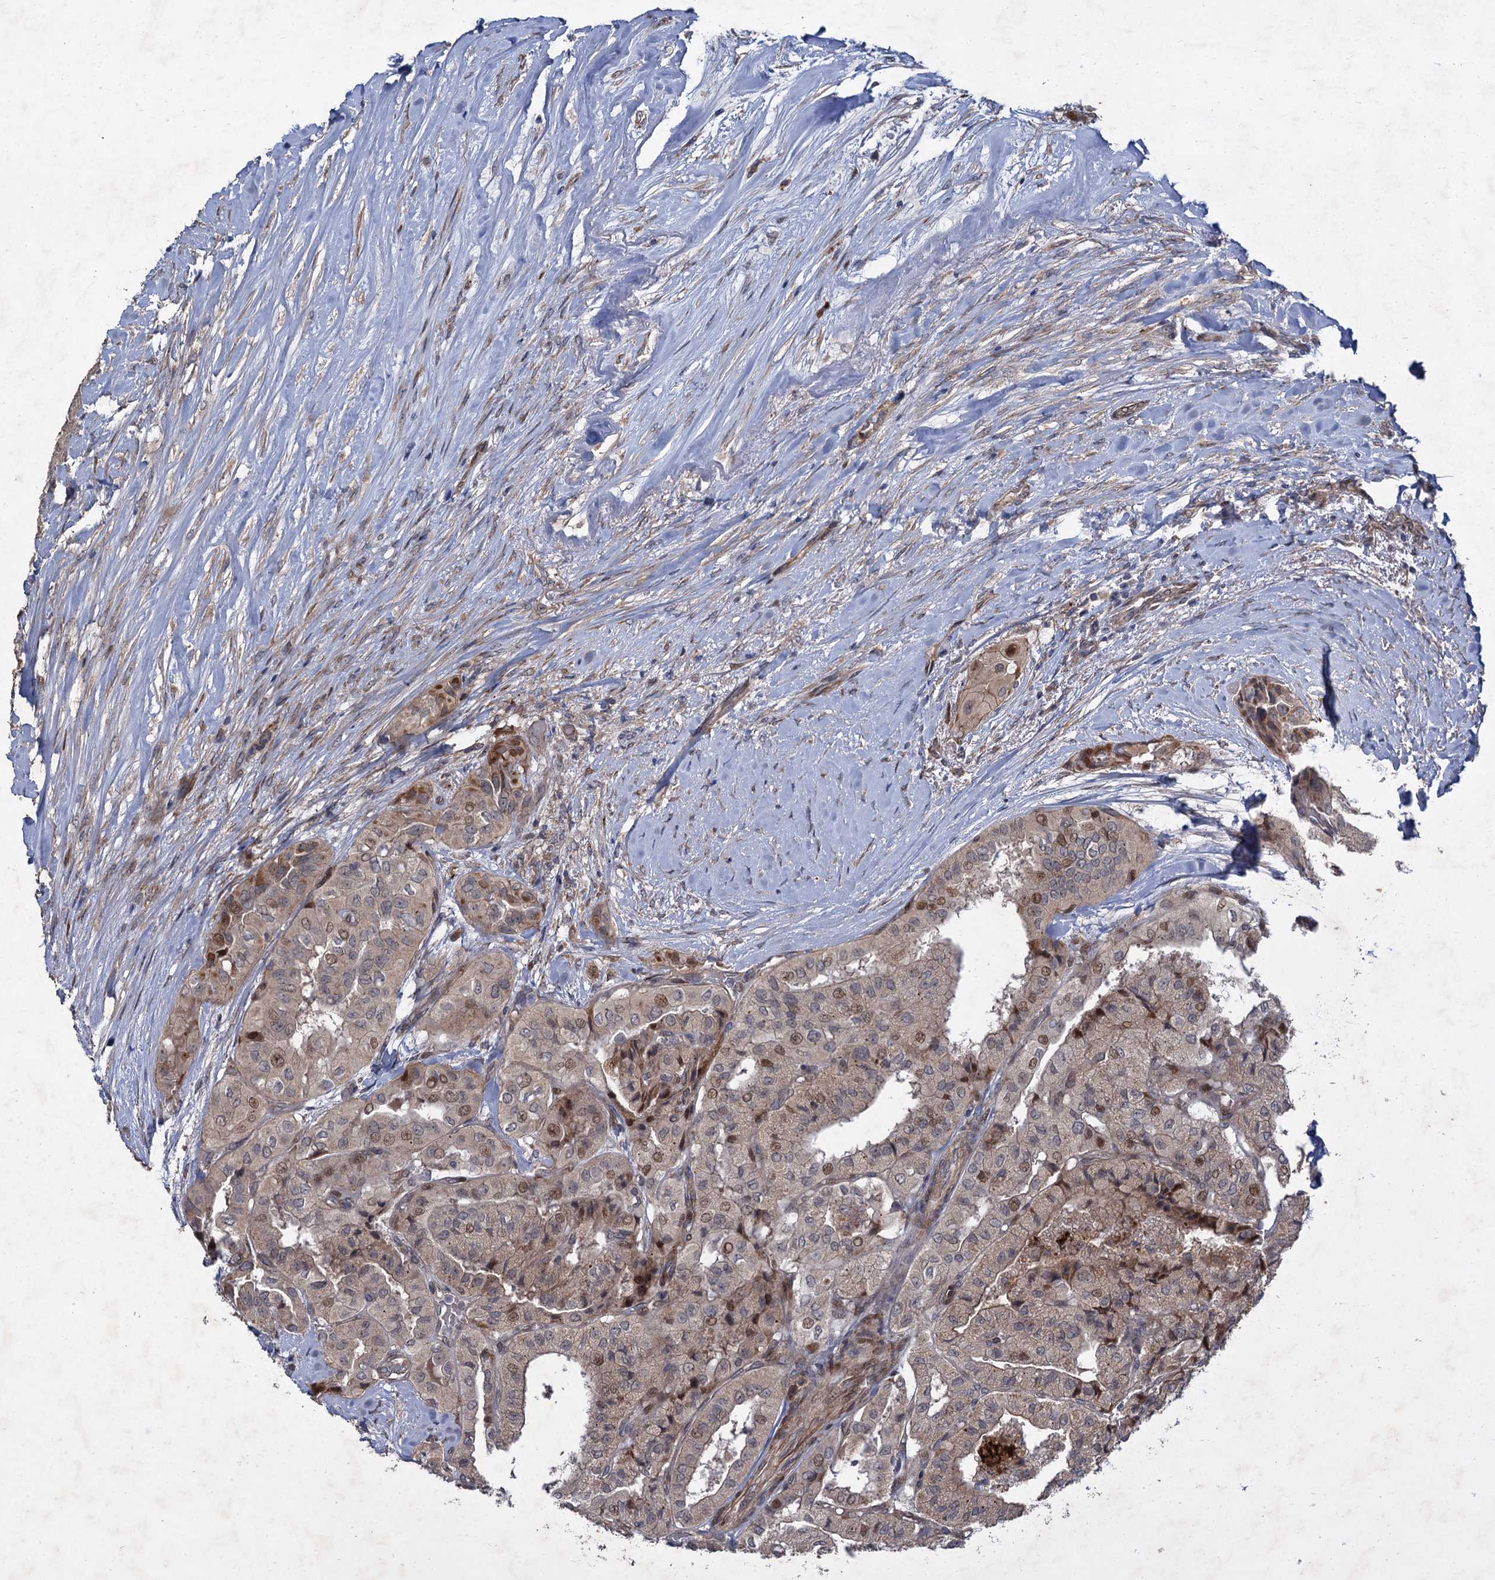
{"staining": {"intensity": "moderate", "quantity": "<25%", "location": "cytoplasmic/membranous,nuclear"}, "tissue": "thyroid cancer", "cell_type": "Tumor cells", "image_type": "cancer", "snomed": [{"axis": "morphology", "description": "Papillary adenocarcinoma, NOS"}, {"axis": "topography", "description": "Thyroid gland"}], "caption": "Protein analysis of papillary adenocarcinoma (thyroid) tissue shows moderate cytoplasmic/membranous and nuclear staining in about <25% of tumor cells. Using DAB (brown) and hematoxylin (blue) stains, captured at high magnification using brightfield microscopy.", "gene": "NUDT22", "patient": {"sex": "female", "age": 59}}